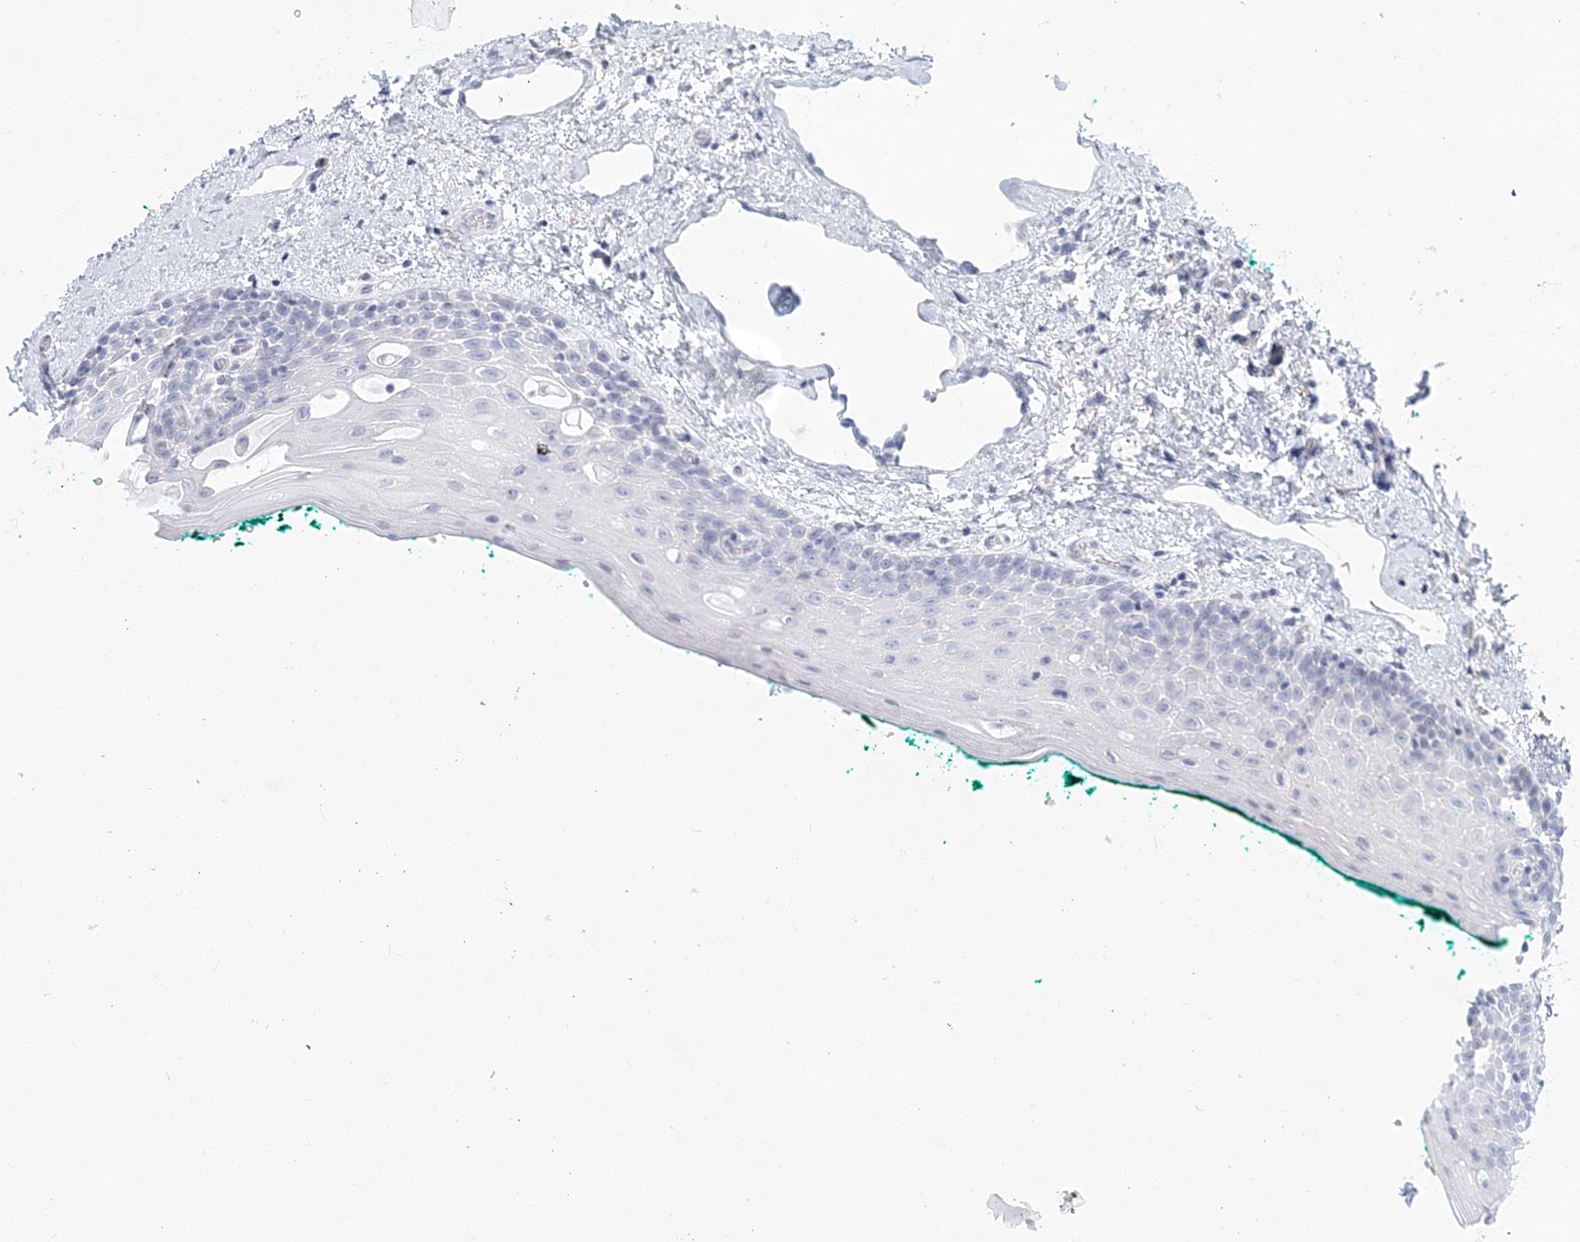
{"staining": {"intensity": "negative", "quantity": "none", "location": "none"}, "tissue": "oral mucosa", "cell_type": "Squamous epithelial cells", "image_type": "normal", "snomed": [{"axis": "morphology", "description": "Normal tissue, NOS"}, {"axis": "topography", "description": "Oral tissue"}], "caption": "DAB (3,3'-diaminobenzidine) immunohistochemical staining of normal human oral mucosa displays no significant expression in squamous epithelial cells.", "gene": "CSN1S1", "patient": {"sex": "female", "age": 70}}